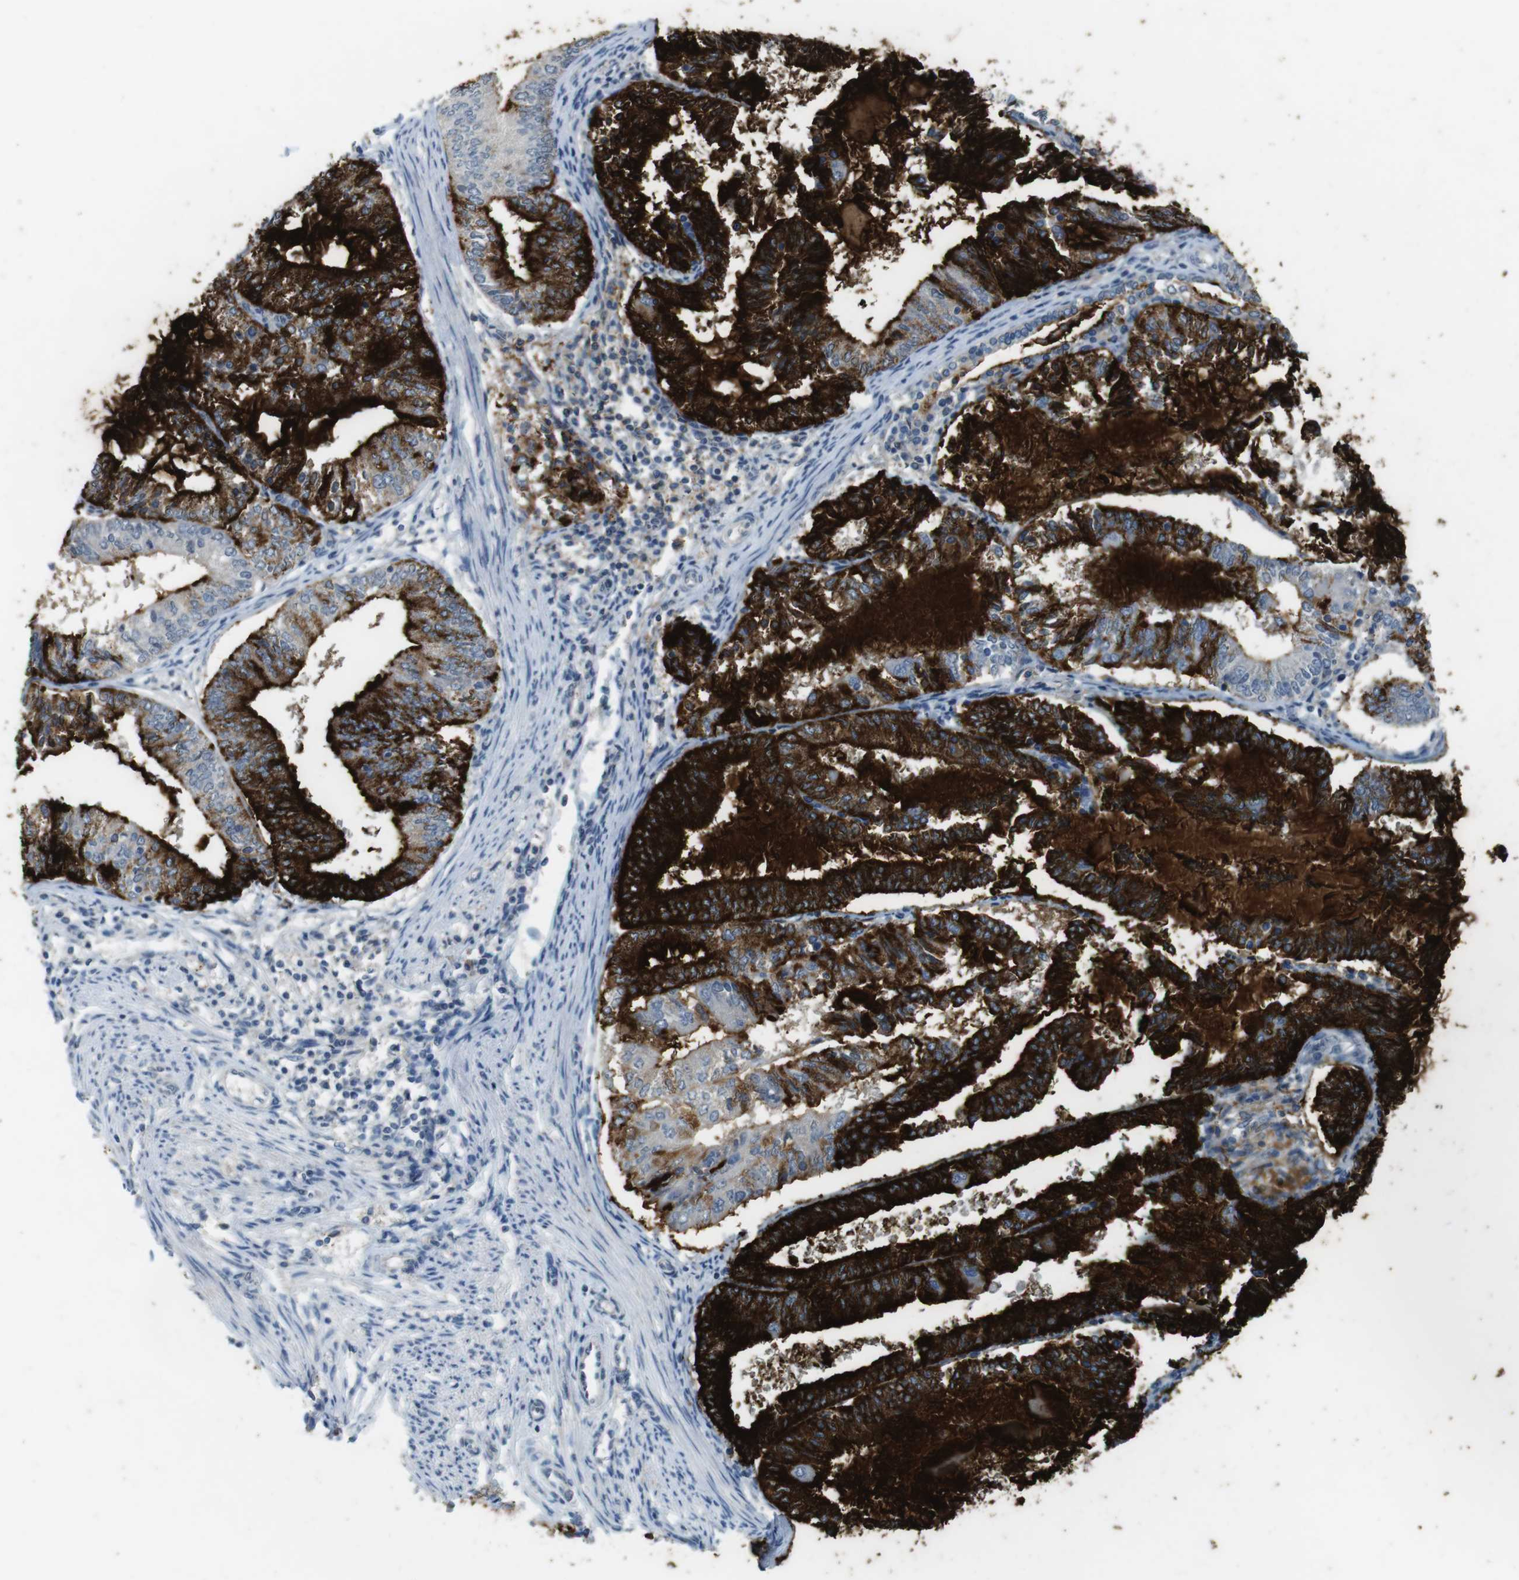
{"staining": {"intensity": "strong", "quantity": ">75%", "location": "cytoplasmic/membranous"}, "tissue": "endometrial cancer", "cell_type": "Tumor cells", "image_type": "cancer", "snomed": [{"axis": "morphology", "description": "Adenocarcinoma, NOS"}, {"axis": "topography", "description": "Endometrium"}], "caption": "This histopathology image demonstrates immunohistochemistry staining of endometrial cancer (adenocarcinoma), with high strong cytoplasmic/membranous positivity in approximately >75% of tumor cells.", "gene": "MUC5B", "patient": {"sex": "female", "age": 81}}